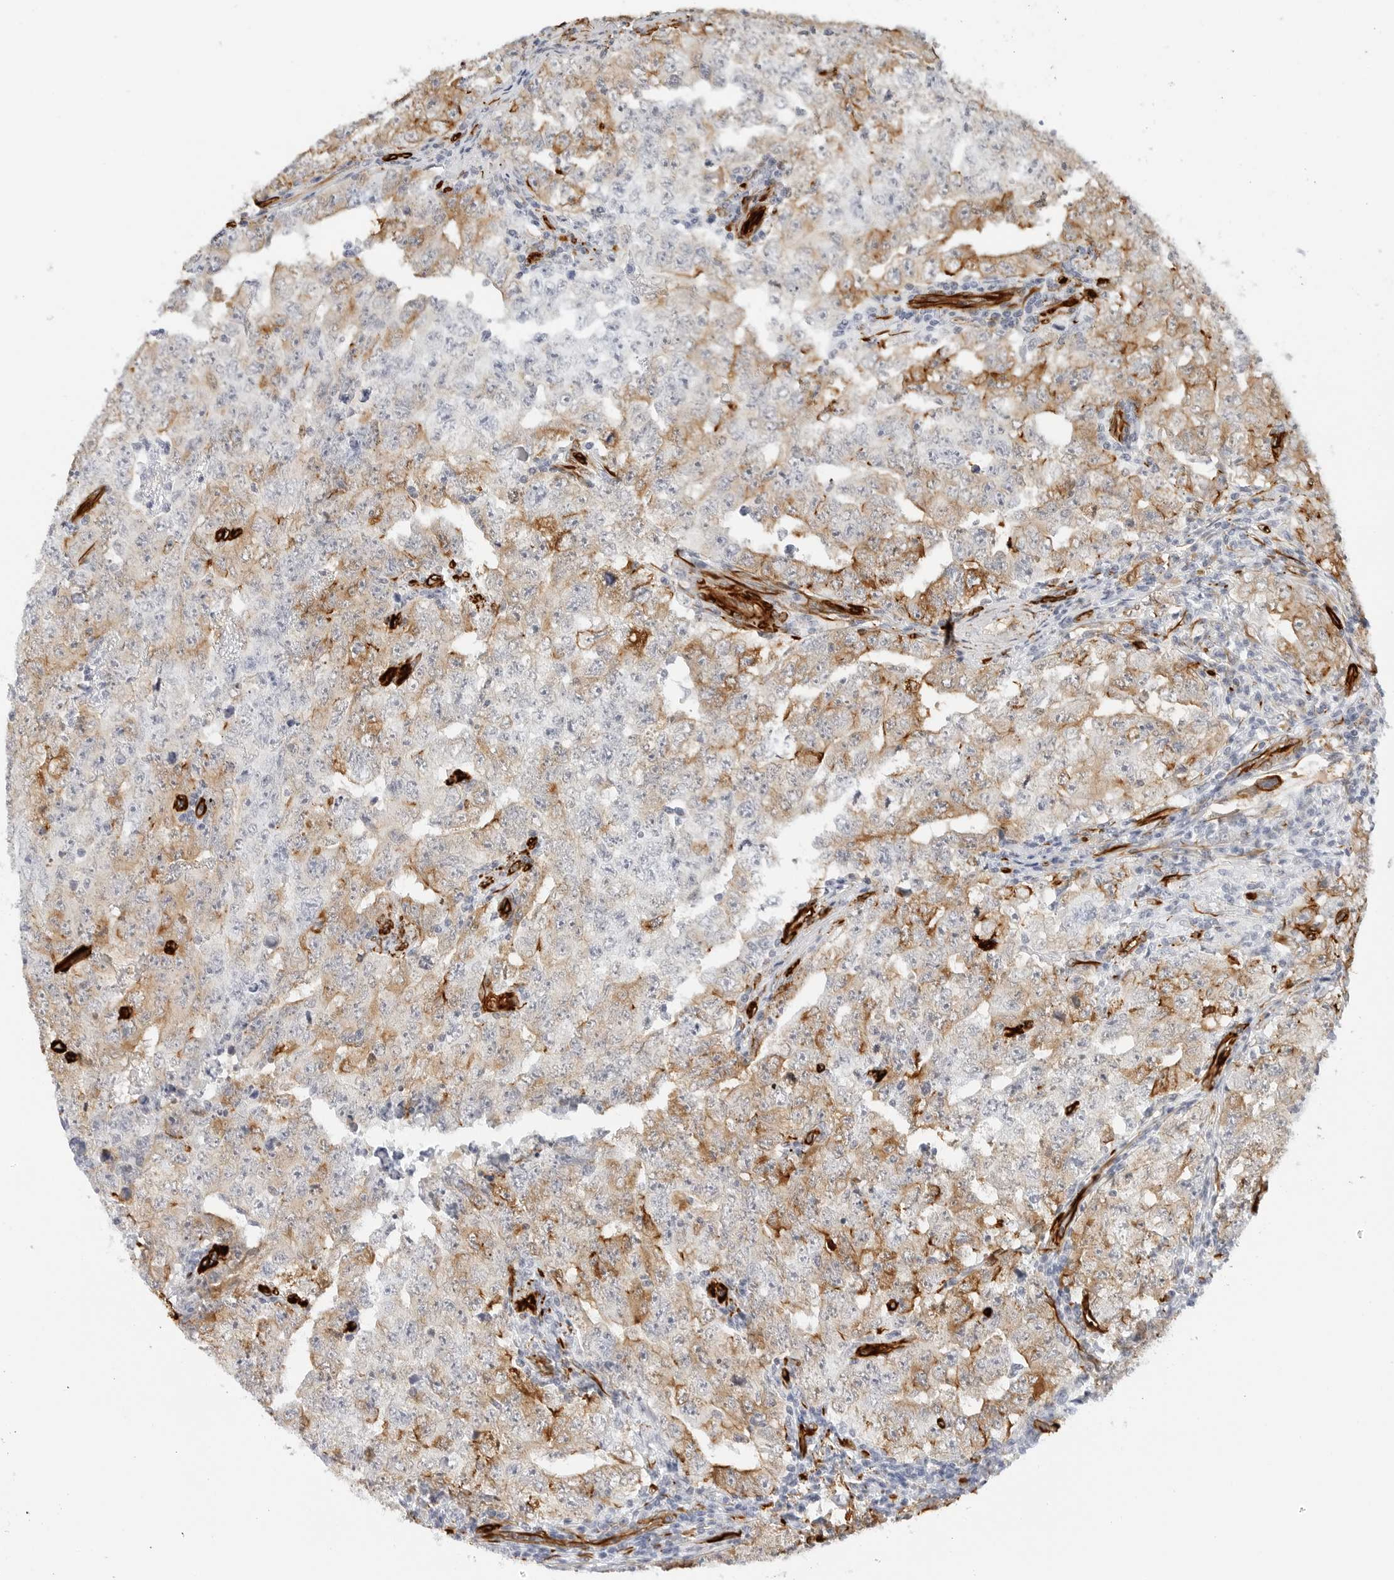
{"staining": {"intensity": "moderate", "quantity": ">75%", "location": "cytoplasmic/membranous"}, "tissue": "testis cancer", "cell_type": "Tumor cells", "image_type": "cancer", "snomed": [{"axis": "morphology", "description": "Carcinoma, Embryonal, NOS"}, {"axis": "topography", "description": "Testis"}], "caption": "Moderate cytoplasmic/membranous expression is seen in approximately >75% of tumor cells in embryonal carcinoma (testis).", "gene": "NES", "patient": {"sex": "male", "age": 26}}